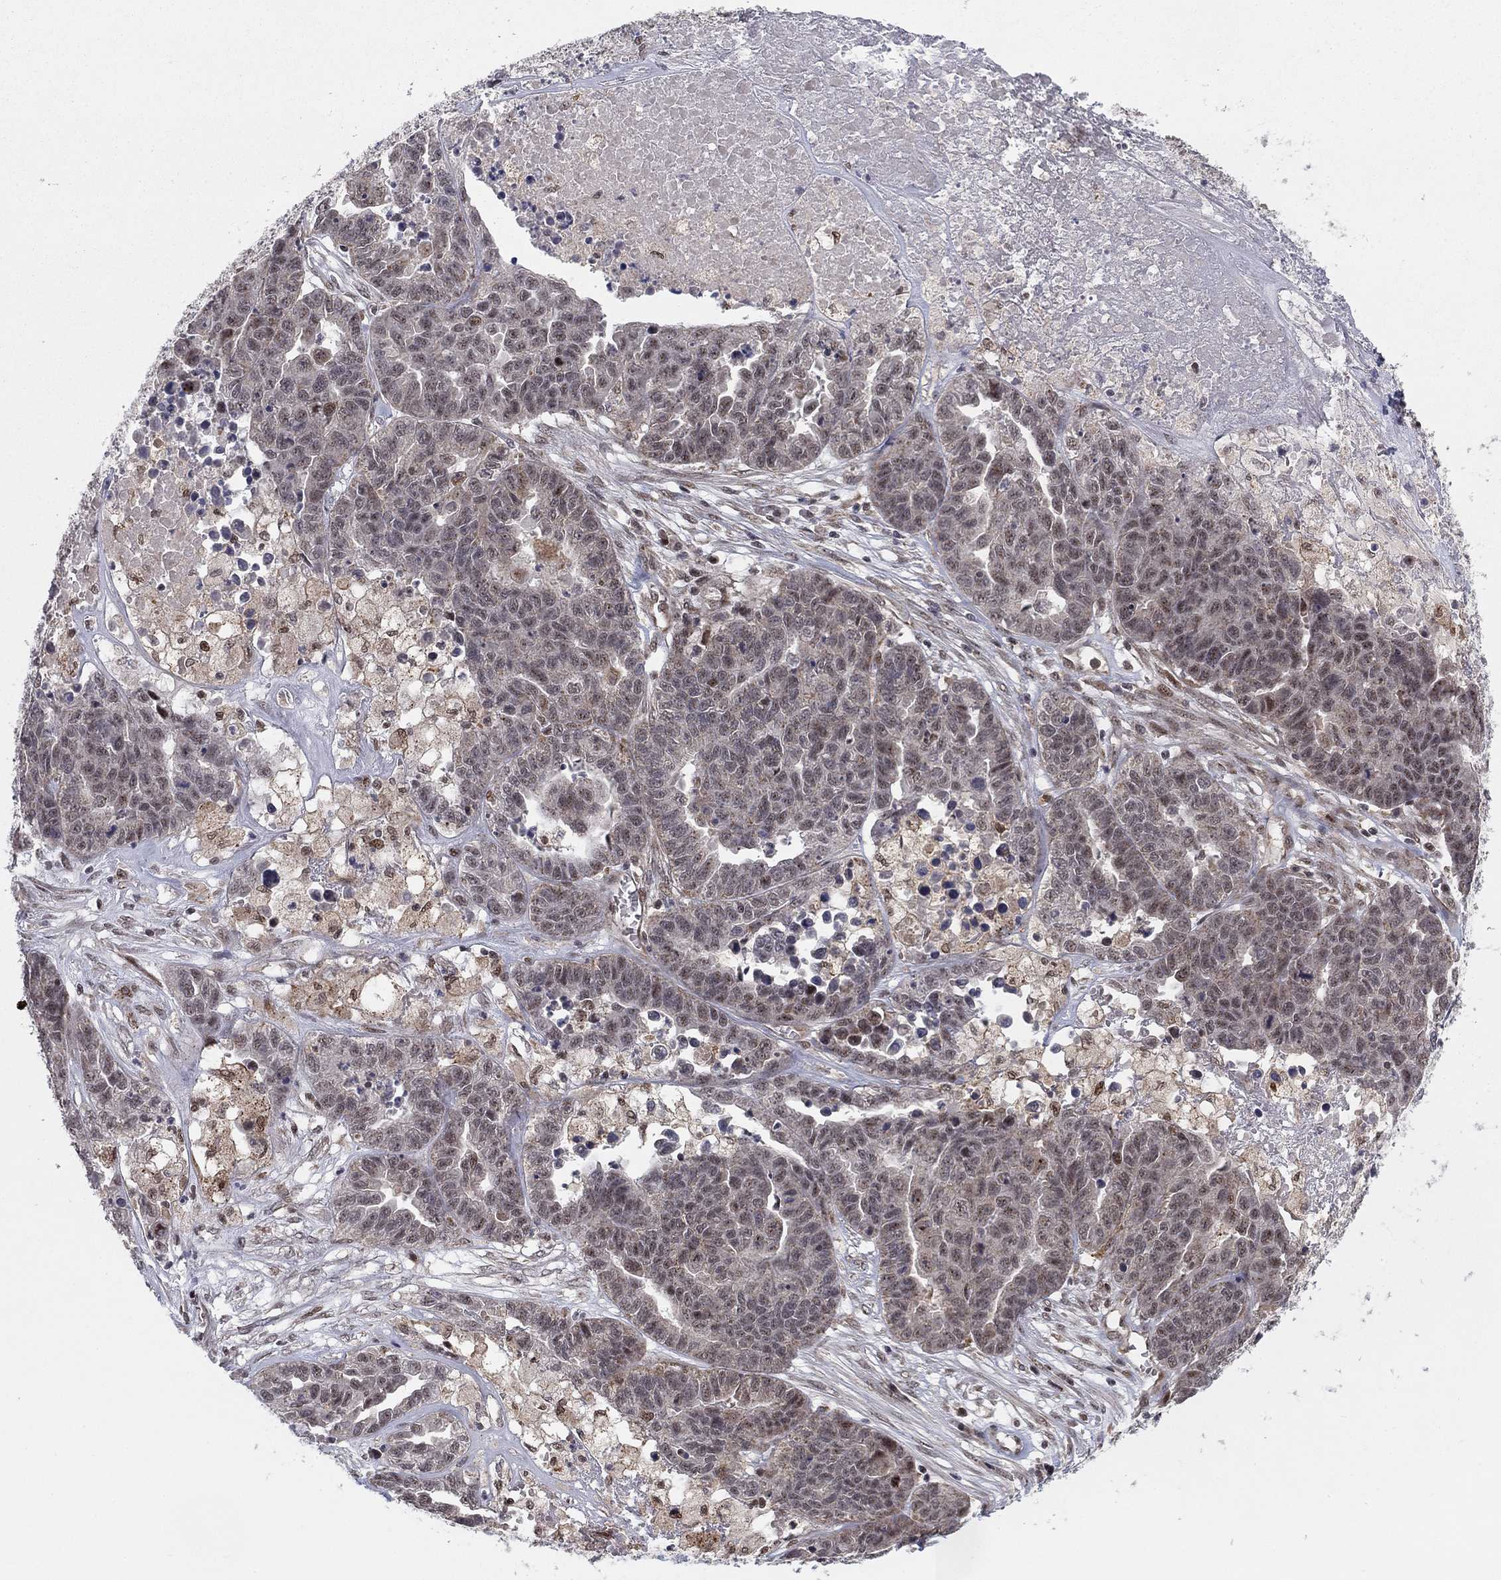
{"staining": {"intensity": "negative", "quantity": "none", "location": "none"}, "tissue": "ovarian cancer", "cell_type": "Tumor cells", "image_type": "cancer", "snomed": [{"axis": "morphology", "description": "Cystadenocarcinoma, serous, NOS"}, {"axis": "topography", "description": "Ovary"}], "caption": "Immunohistochemical staining of ovarian cancer (serous cystadenocarcinoma) displays no significant staining in tumor cells. The staining is performed using DAB brown chromogen with nuclei counter-stained in using hematoxylin.", "gene": "ZNF395", "patient": {"sex": "female", "age": 87}}